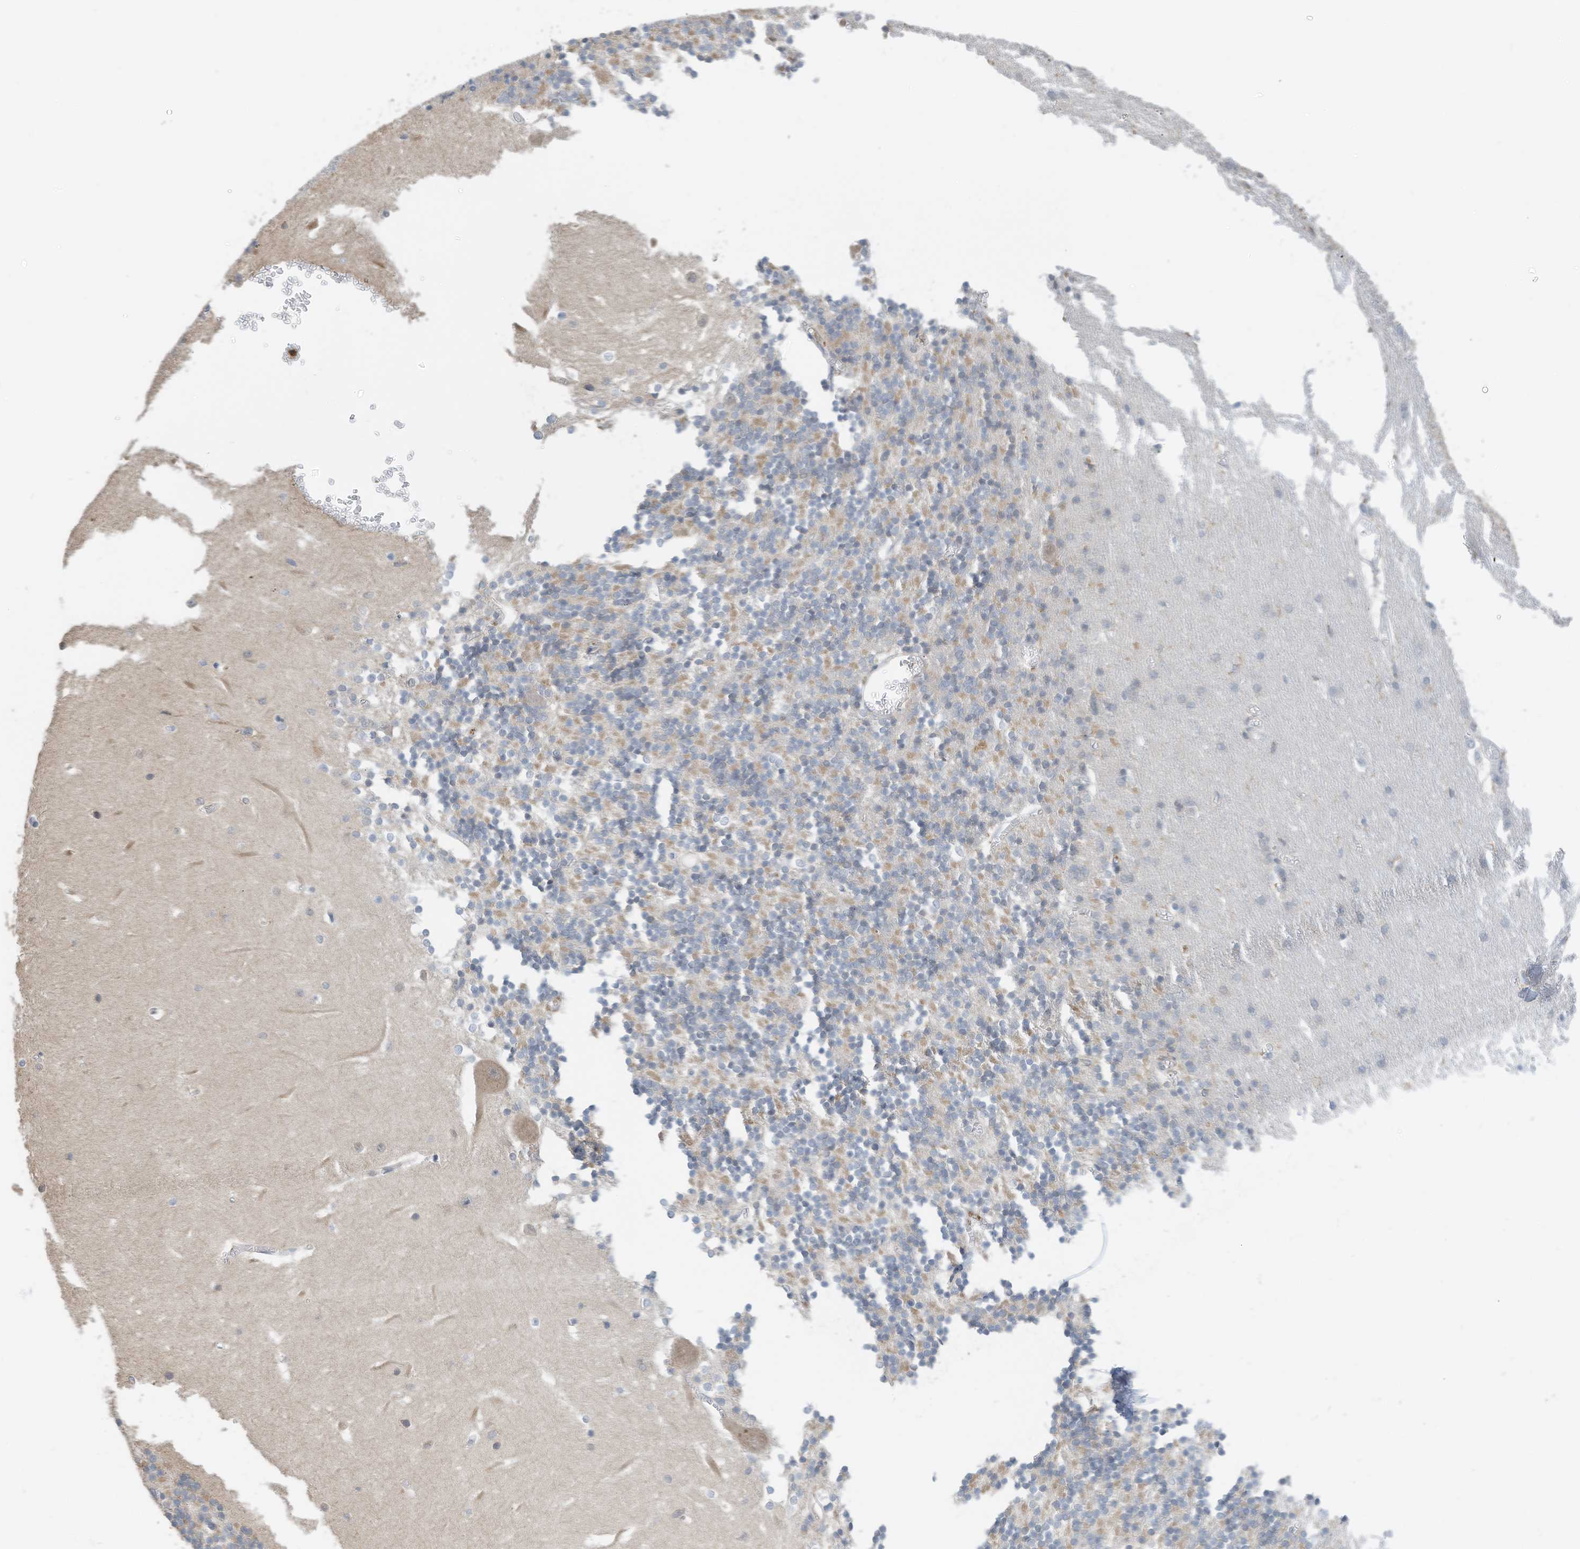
{"staining": {"intensity": "moderate", "quantity": "<25%", "location": "cytoplasmic/membranous"}, "tissue": "cerebellum", "cell_type": "Cells in granular layer", "image_type": "normal", "snomed": [{"axis": "morphology", "description": "Normal tissue, NOS"}, {"axis": "topography", "description": "Cerebellum"}], "caption": "Immunohistochemical staining of unremarkable cerebellum shows moderate cytoplasmic/membranous protein expression in approximately <25% of cells in granular layer.", "gene": "SLFN14", "patient": {"sex": "male", "age": 37}}